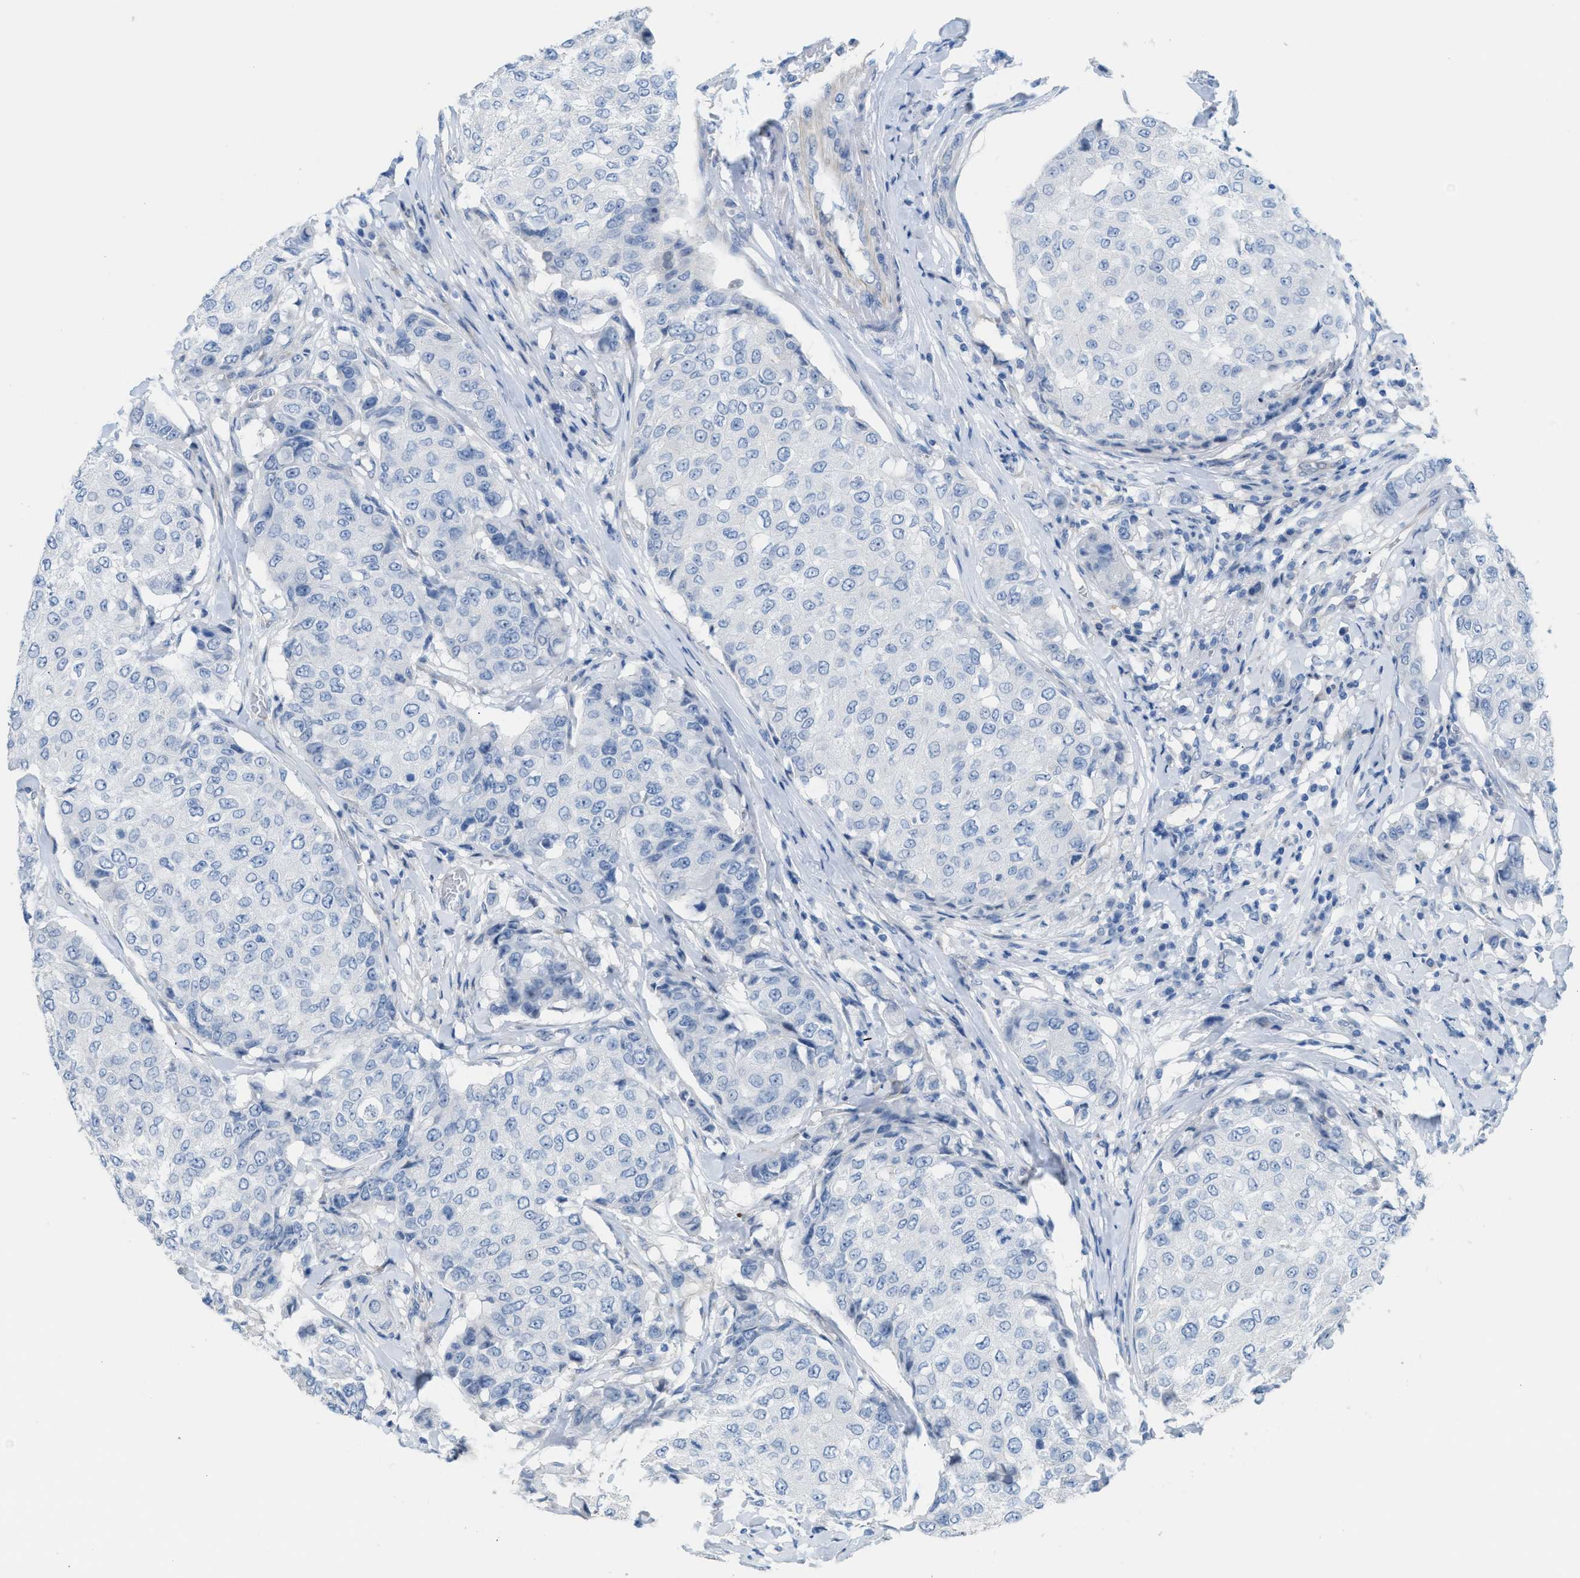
{"staining": {"intensity": "negative", "quantity": "none", "location": "none"}, "tissue": "breast cancer", "cell_type": "Tumor cells", "image_type": "cancer", "snomed": [{"axis": "morphology", "description": "Duct carcinoma"}, {"axis": "topography", "description": "Breast"}], "caption": "DAB (3,3'-diaminobenzidine) immunohistochemical staining of breast cancer reveals no significant expression in tumor cells.", "gene": "MPP3", "patient": {"sex": "female", "age": 27}}